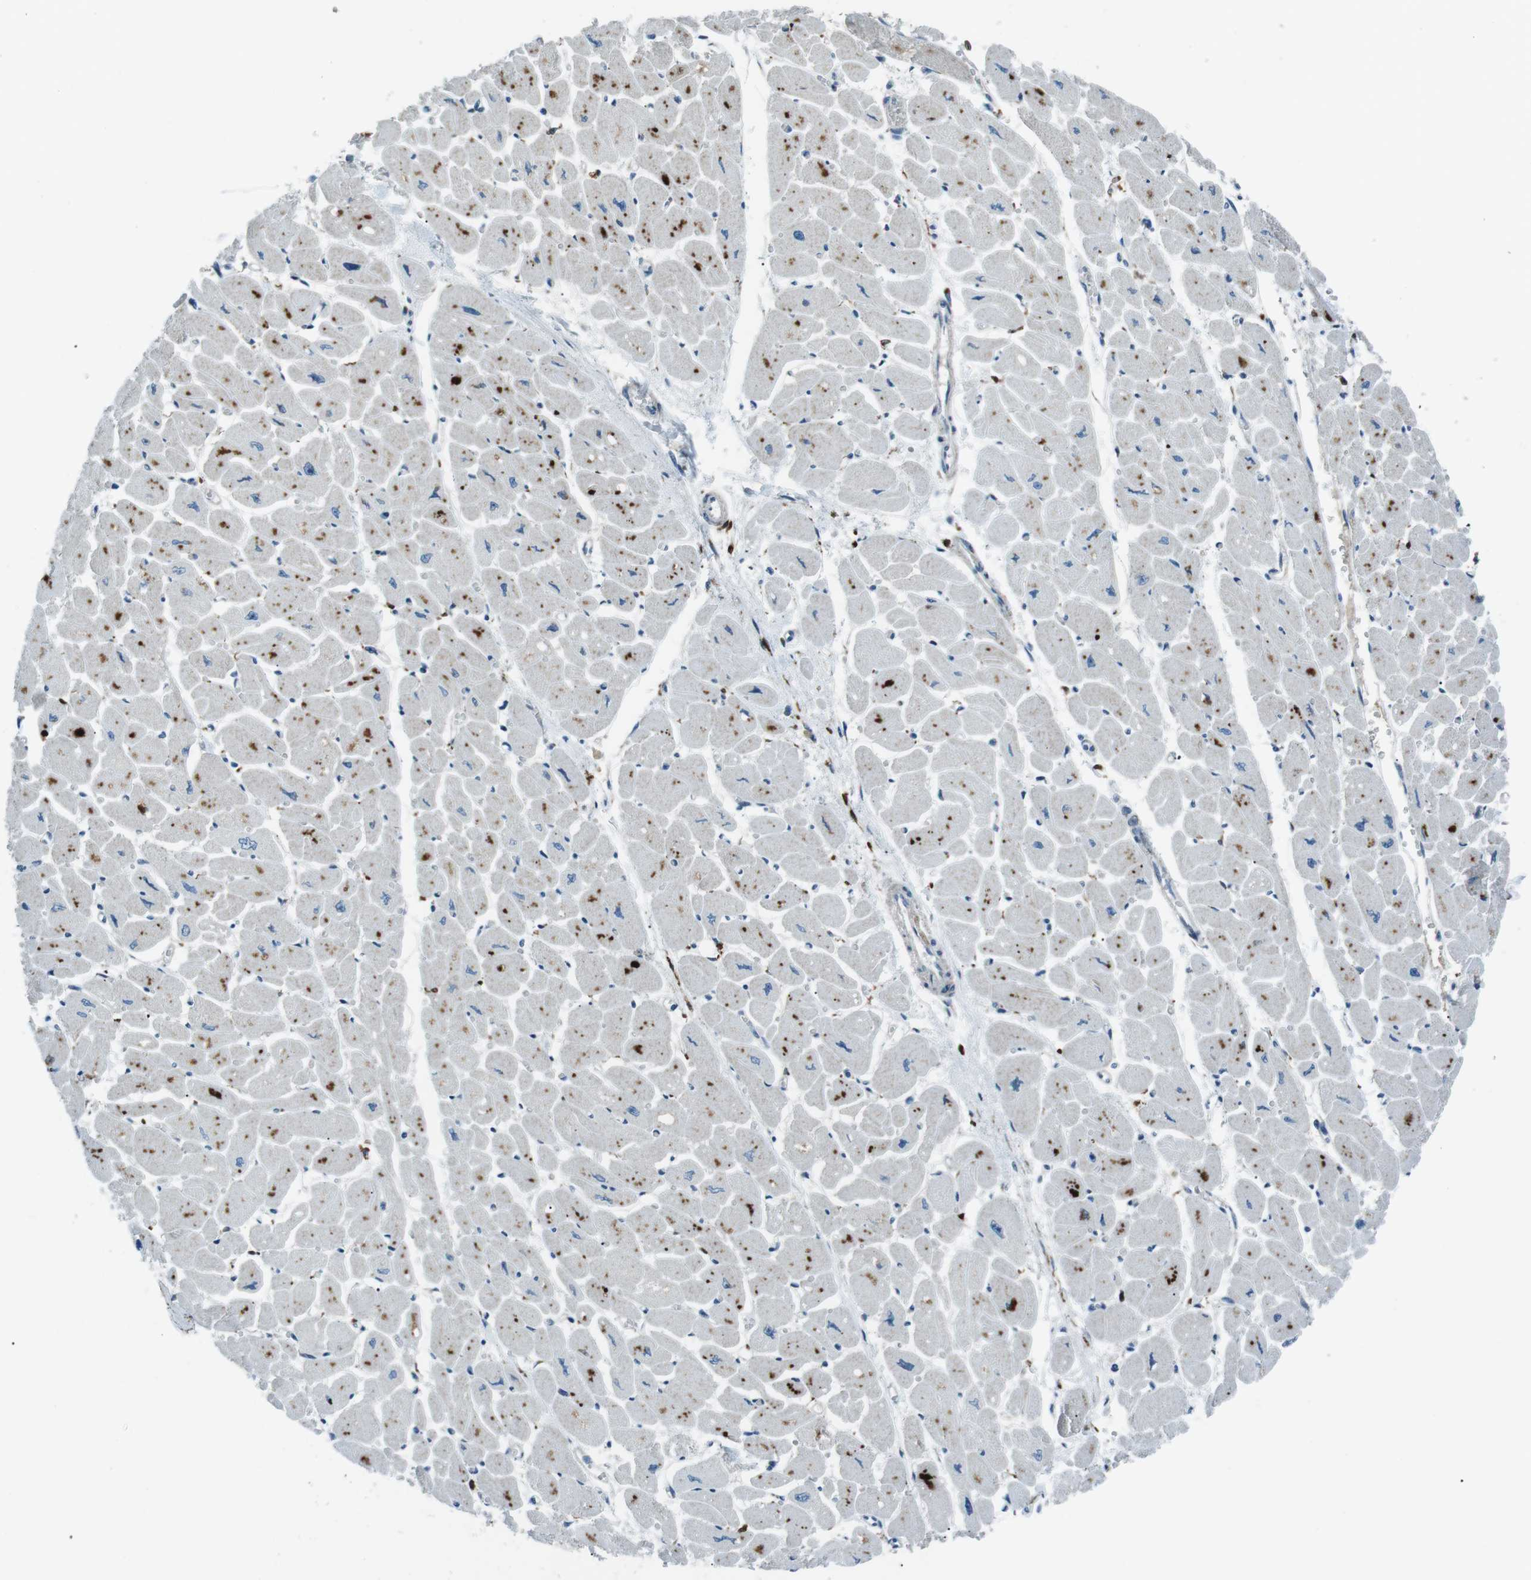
{"staining": {"intensity": "moderate", "quantity": "25%-75%", "location": "cytoplasmic/membranous"}, "tissue": "heart muscle", "cell_type": "Cardiomyocytes", "image_type": "normal", "snomed": [{"axis": "morphology", "description": "Normal tissue, NOS"}, {"axis": "topography", "description": "Heart"}], "caption": "Brown immunohistochemical staining in normal heart muscle shows moderate cytoplasmic/membranous expression in approximately 25%-75% of cardiomyocytes.", "gene": "BLNK", "patient": {"sex": "female", "age": 54}}